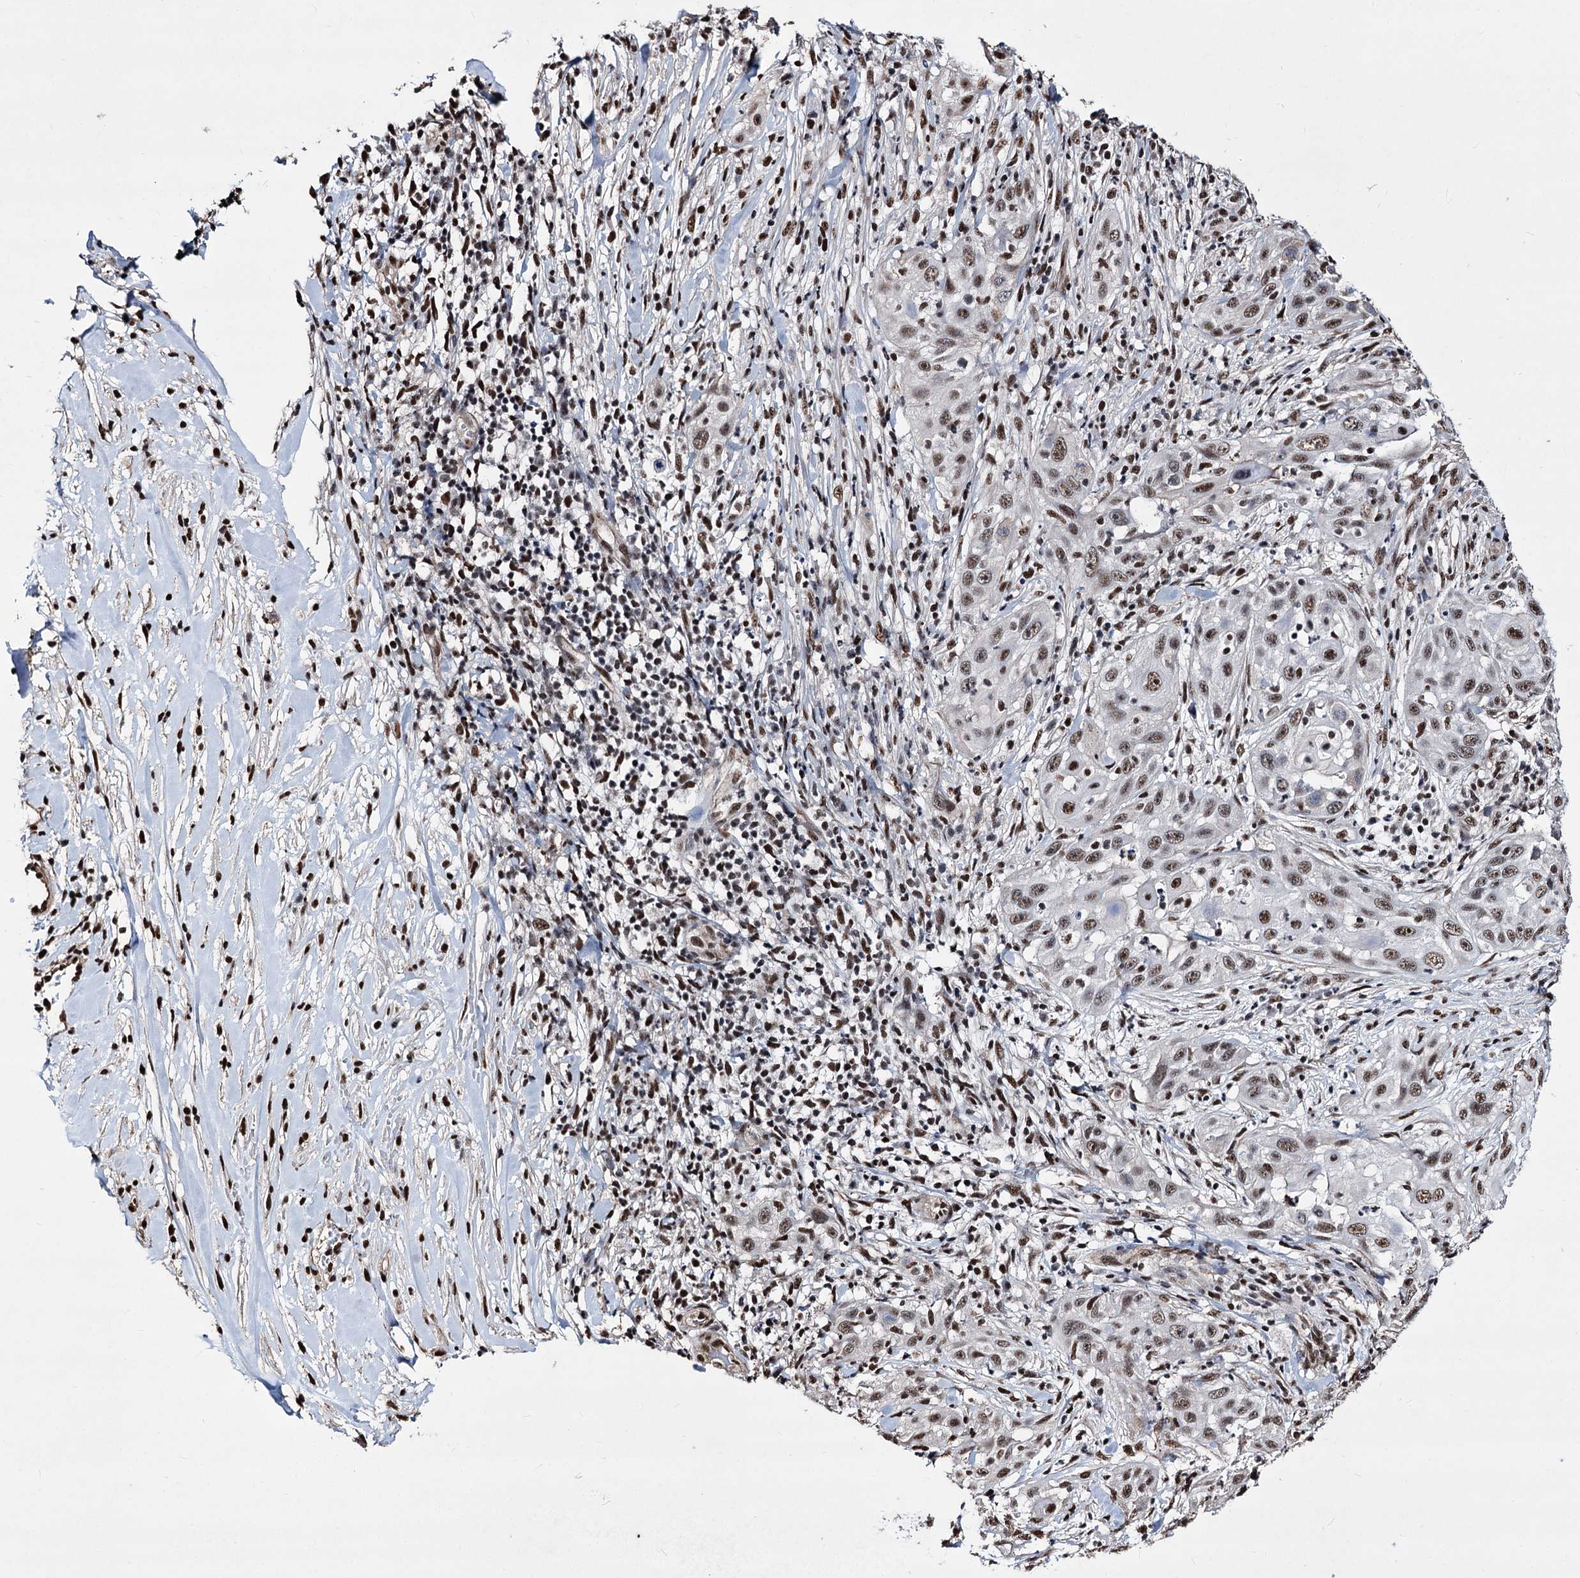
{"staining": {"intensity": "moderate", "quantity": ">75%", "location": "nuclear"}, "tissue": "skin cancer", "cell_type": "Tumor cells", "image_type": "cancer", "snomed": [{"axis": "morphology", "description": "Squamous cell carcinoma, NOS"}, {"axis": "topography", "description": "Skin"}], "caption": "Immunohistochemistry micrograph of neoplastic tissue: human squamous cell carcinoma (skin) stained using immunohistochemistry exhibits medium levels of moderate protein expression localized specifically in the nuclear of tumor cells, appearing as a nuclear brown color.", "gene": "CHMP7", "patient": {"sex": "female", "age": 44}}